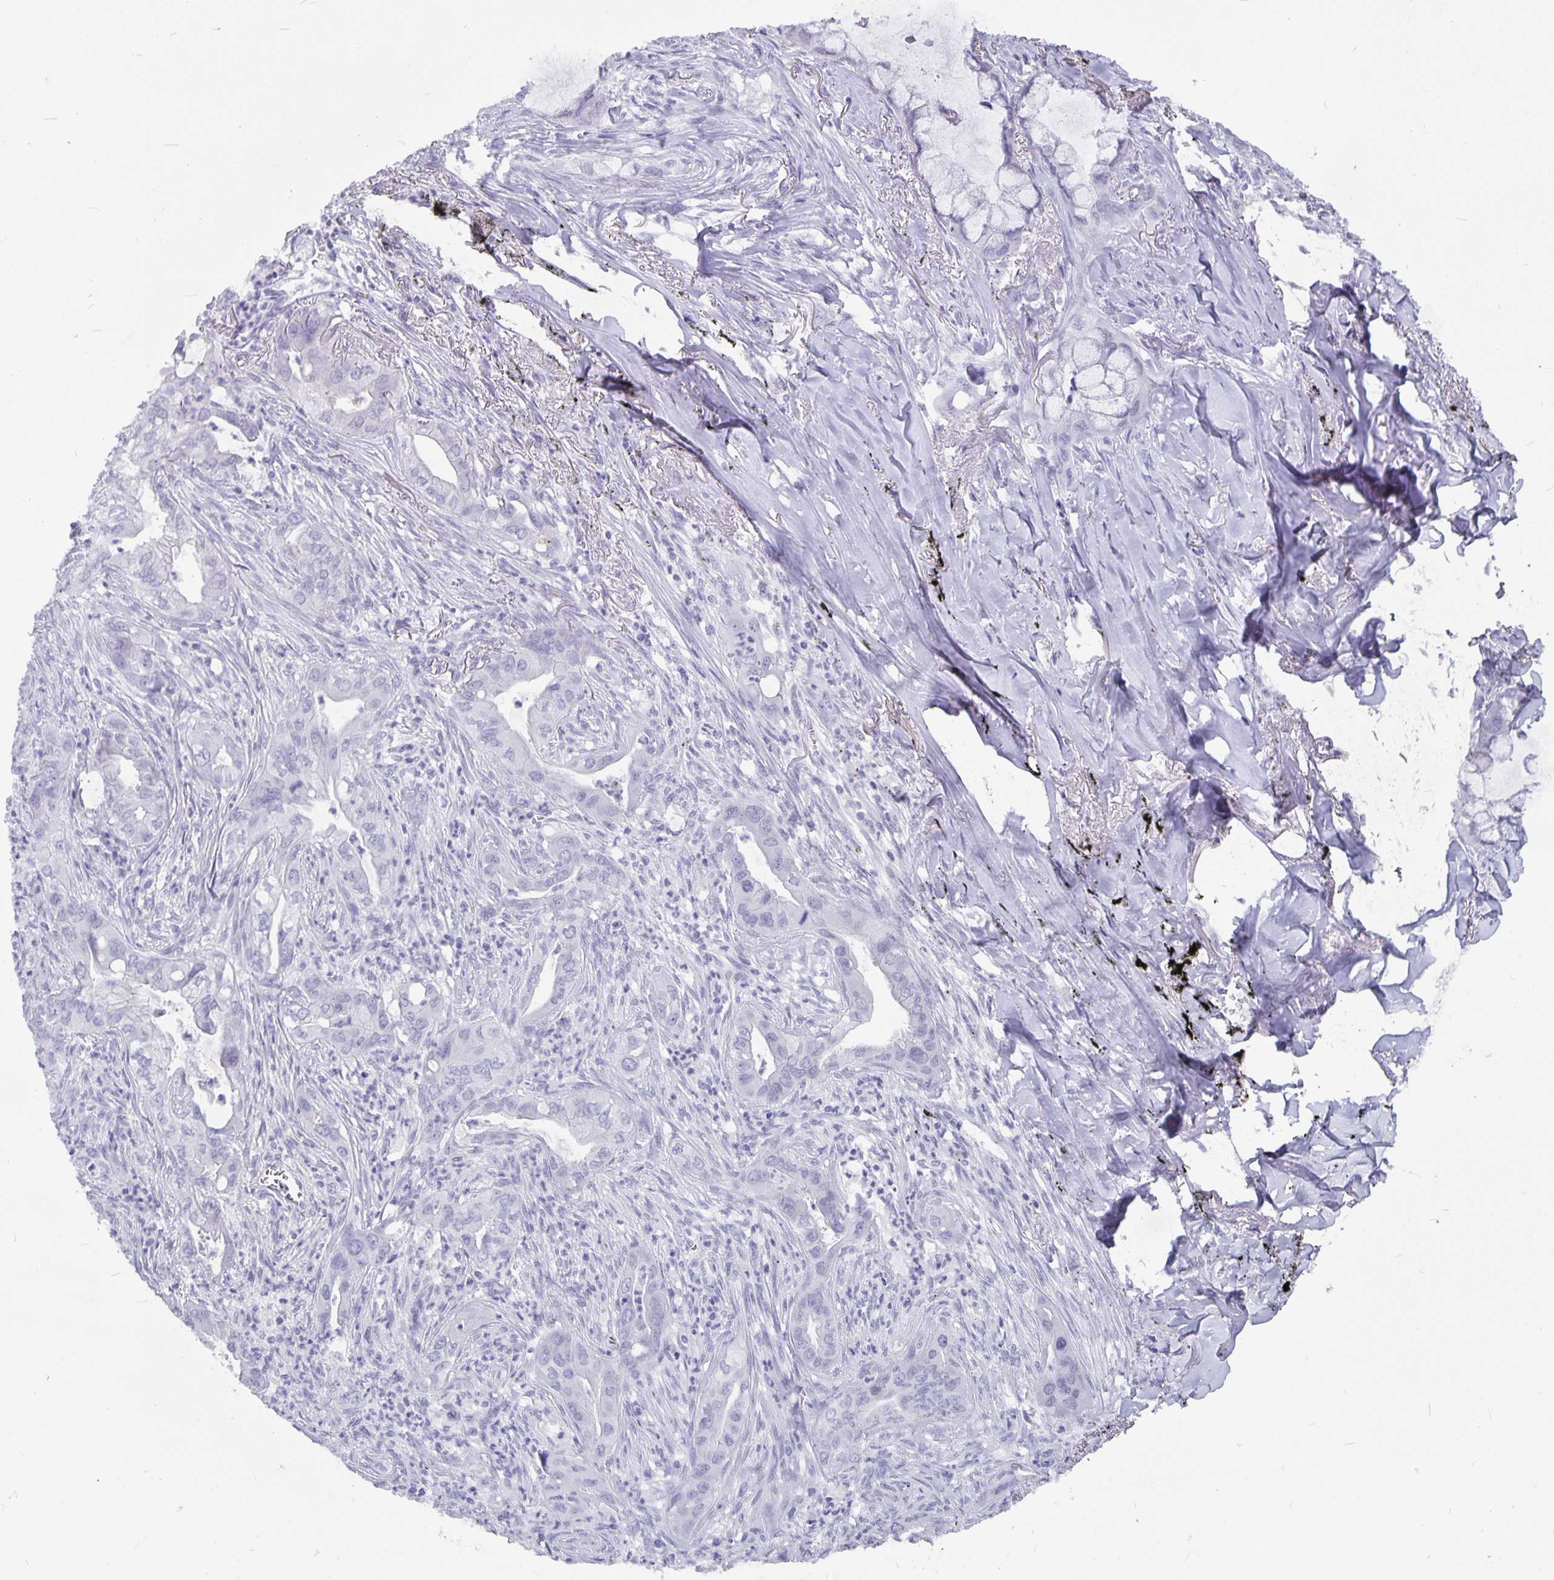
{"staining": {"intensity": "negative", "quantity": "none", "location": "none"}, "tissue": "lung cancer", "cell_type": "Tumor cells", "image_type": "cancer", "snomed": [{"axis": "morphology", "description": "Adenocarcinoma, NOS"}, {"axis": "topography", "description": "Lung"}], "caption": "Human lung cancer stained for a protein using immunohistochemistry (IHC) shows no positivity in tumor cells.", "gene": "OLIG2", "patient": {"sex": "male", "age": 65}}